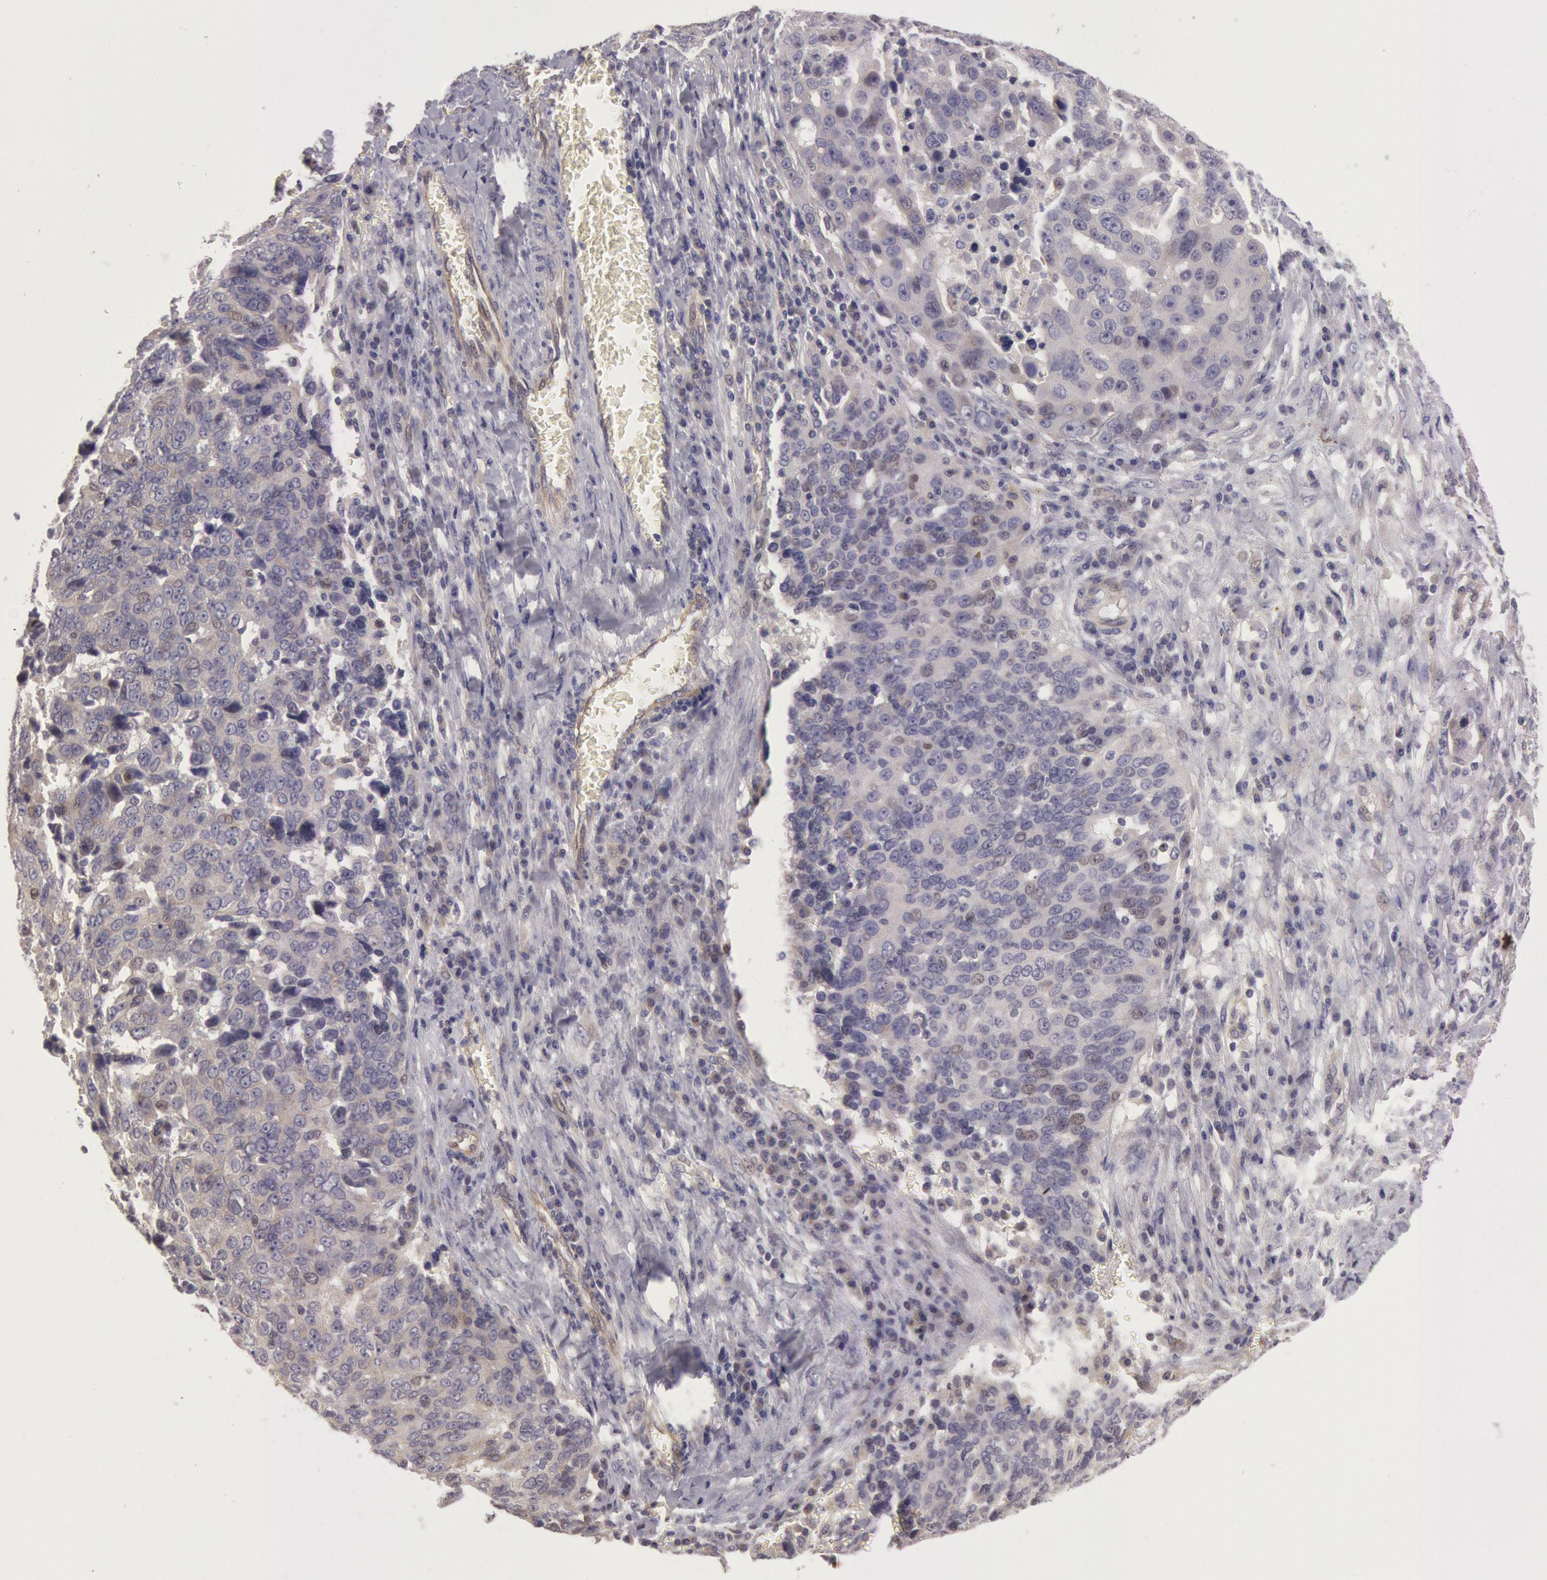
{"staining": {"intensity": "negative", "quantity": "none", "location": "none"}, "tissue": "ovarian cancer", "cell_type": "Tumor cells", "image_type": "cancer", "snomed": [{"axis": "morphology", "description": "Carcinoma, endometroid"}, {"axis": "topography", "description": "Ovary"}], "caption": "Photomicrograph shows no significant protein expression in tumor cells of ovarian cancer (endometroid carcinoma).", "gene": "AMOTL1", "patient": {"sex": "female", "age": 75}}